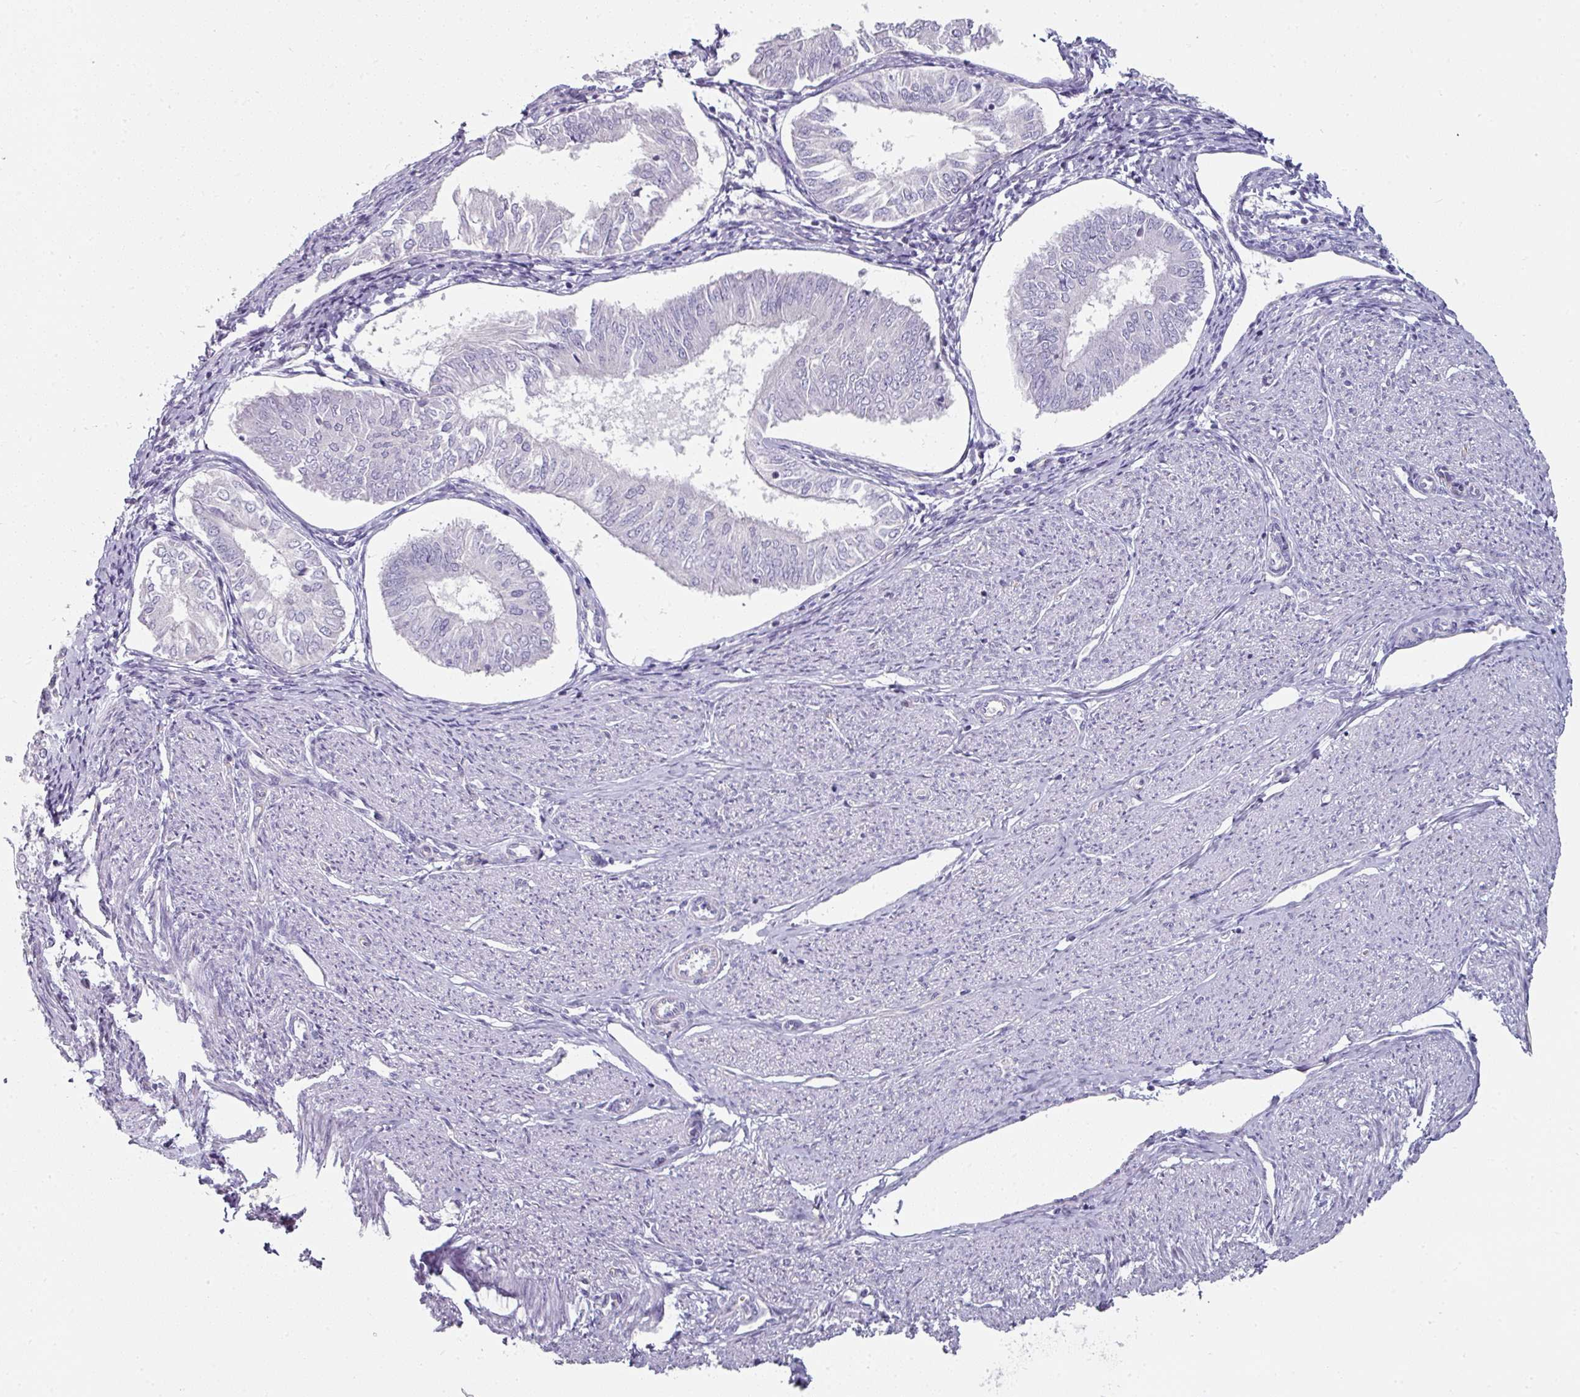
{"staining": {"intensity": "negative", "quantity": "none", "location": "none"}, "tissue": "endometrial cancer", "cell_type": "Tumor cells", "image_type": "cancer", "snomed": [{"axis": "morphology", "description": "Adenocarcinoma, NOS"}, {"axis": "topography", "description": "Endometrium"}], "caption": "Immunohistochemical staining of human endometrial cancer (adenocarcinoma) displays no significant expression in tumor cells.", "gene": "SLC17A7", "patient": {"sex": "female", "age": 58}}